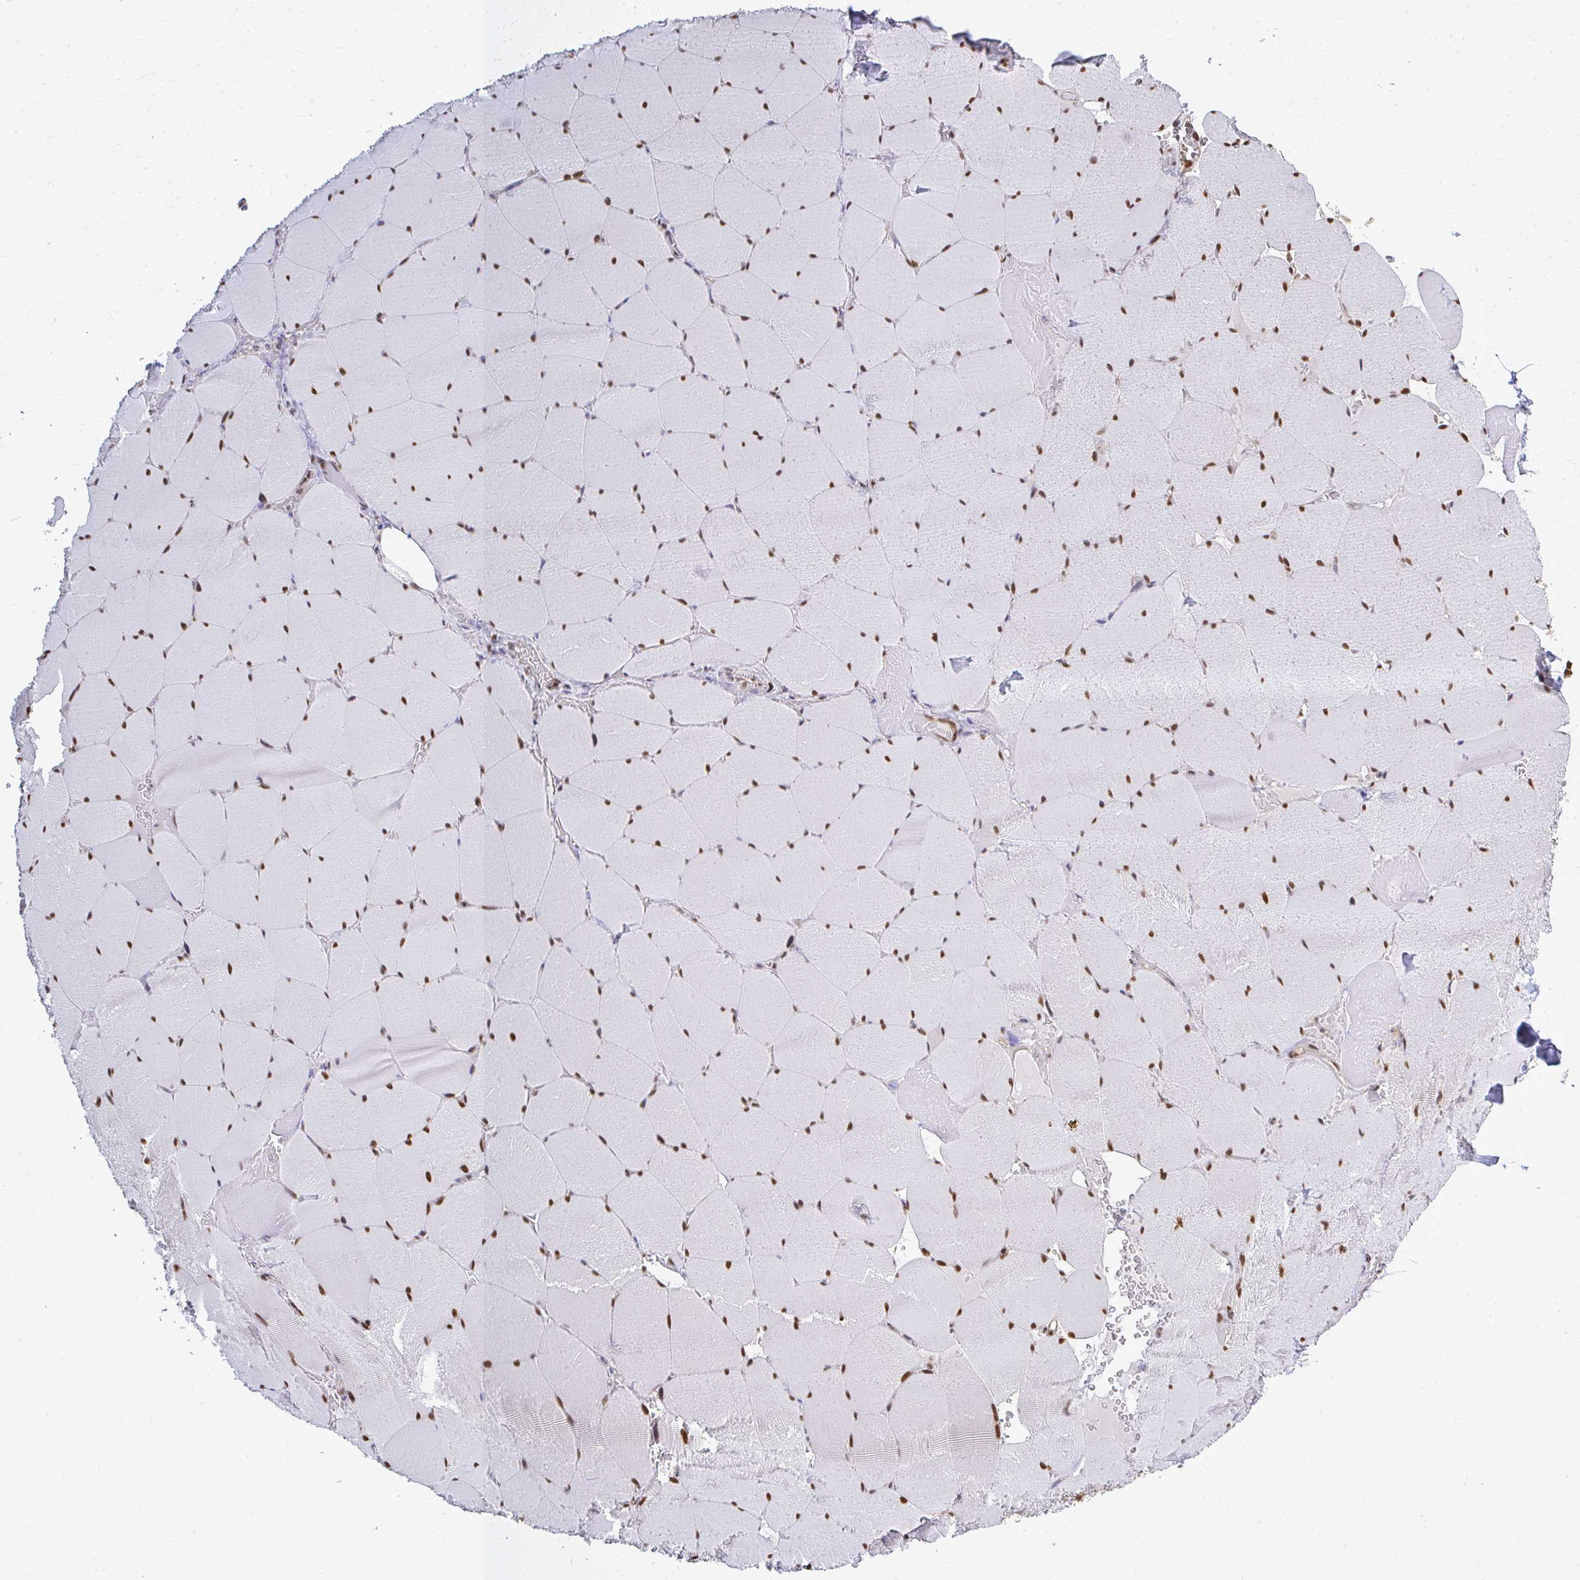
{"staining": {"intensity": "strong", "quantity": ">75%", "location": "nuclear"}, "tissue": "skeletal muscle", "cell_type": "Myocytes", "image_type": "normal", "snomed": [{"axis": "morphology", "description": "Normal tissue, NOS"}, {"axis": "topography", "description": "Skeletal muscle"}, {"axis": "topography", "description": "Head-Neck"}], "caption": "Immunohistochemistry image of unremarkable skeletal muscle: skeletal muscle stained using immunohistochemistry (IHC) demonstrates high levels of strong protein expression localized specifically in the nuclear of myocytes, appearing as a nuclear brown color.", "gene": "XPO1", "patient": {"sex": "male", "age": 66}}